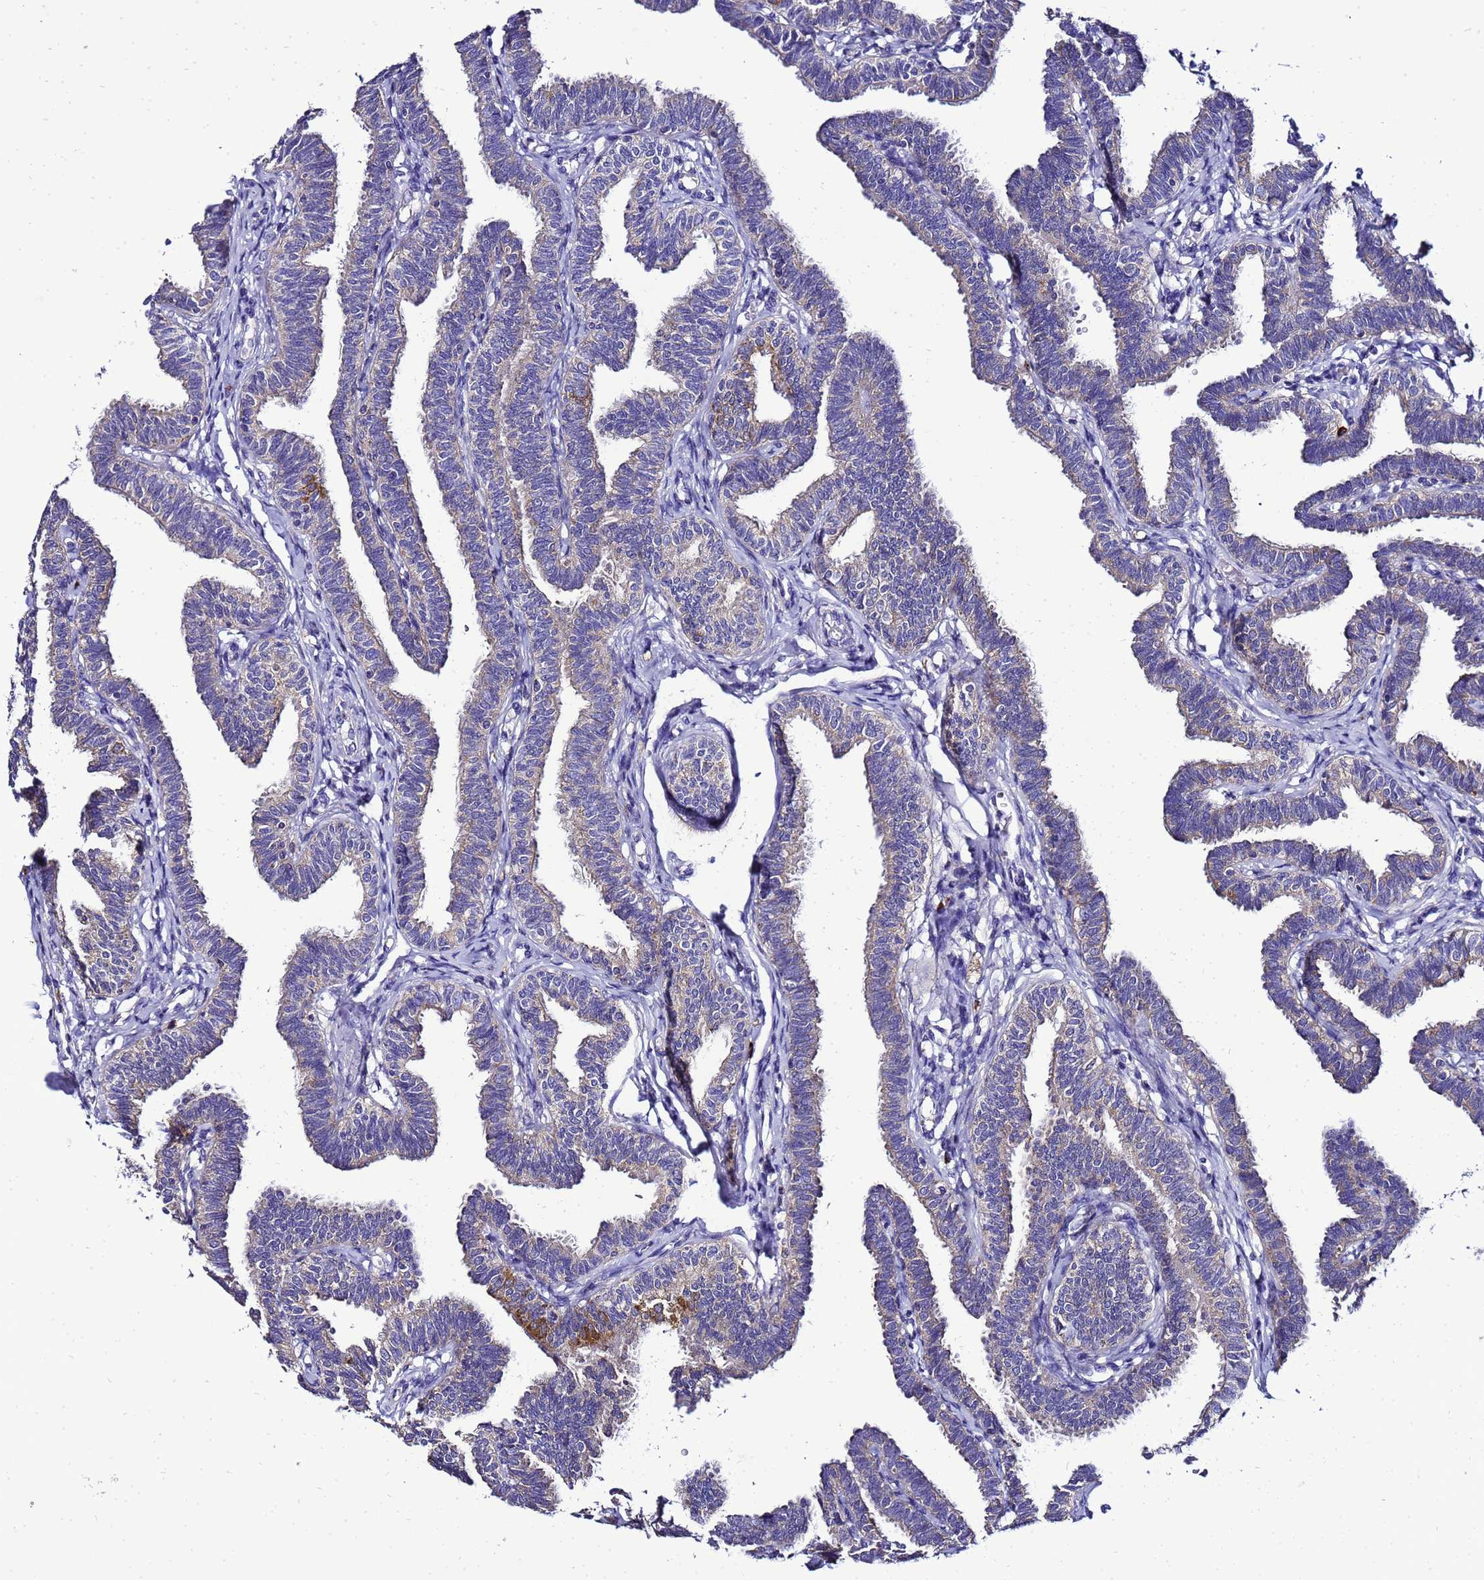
{"staining": {"intensity": "moderate", "quantity": "25%-75%", "location": "cytoplasmic/membranous"}, "tissue": "fallopian tube", "cell_type": "Glandular cells", "image_type": "normal", "snomed": [{"axis": "morphology", "description": "Normal tissue, NOS"}, {"axis": "topography", "description": "Fallopian tube"}, {"axis": "topography", "description": "Ovary"}], "caption": "About 25%-75% of glandular cells in benign fallopian tube exhibit moderate cytoplasmic/membranous protein staining as visualized by brown immunohistochemical staining.", "gene": "HIGD2A", "patient": {"sex": "female", "age": 23}}